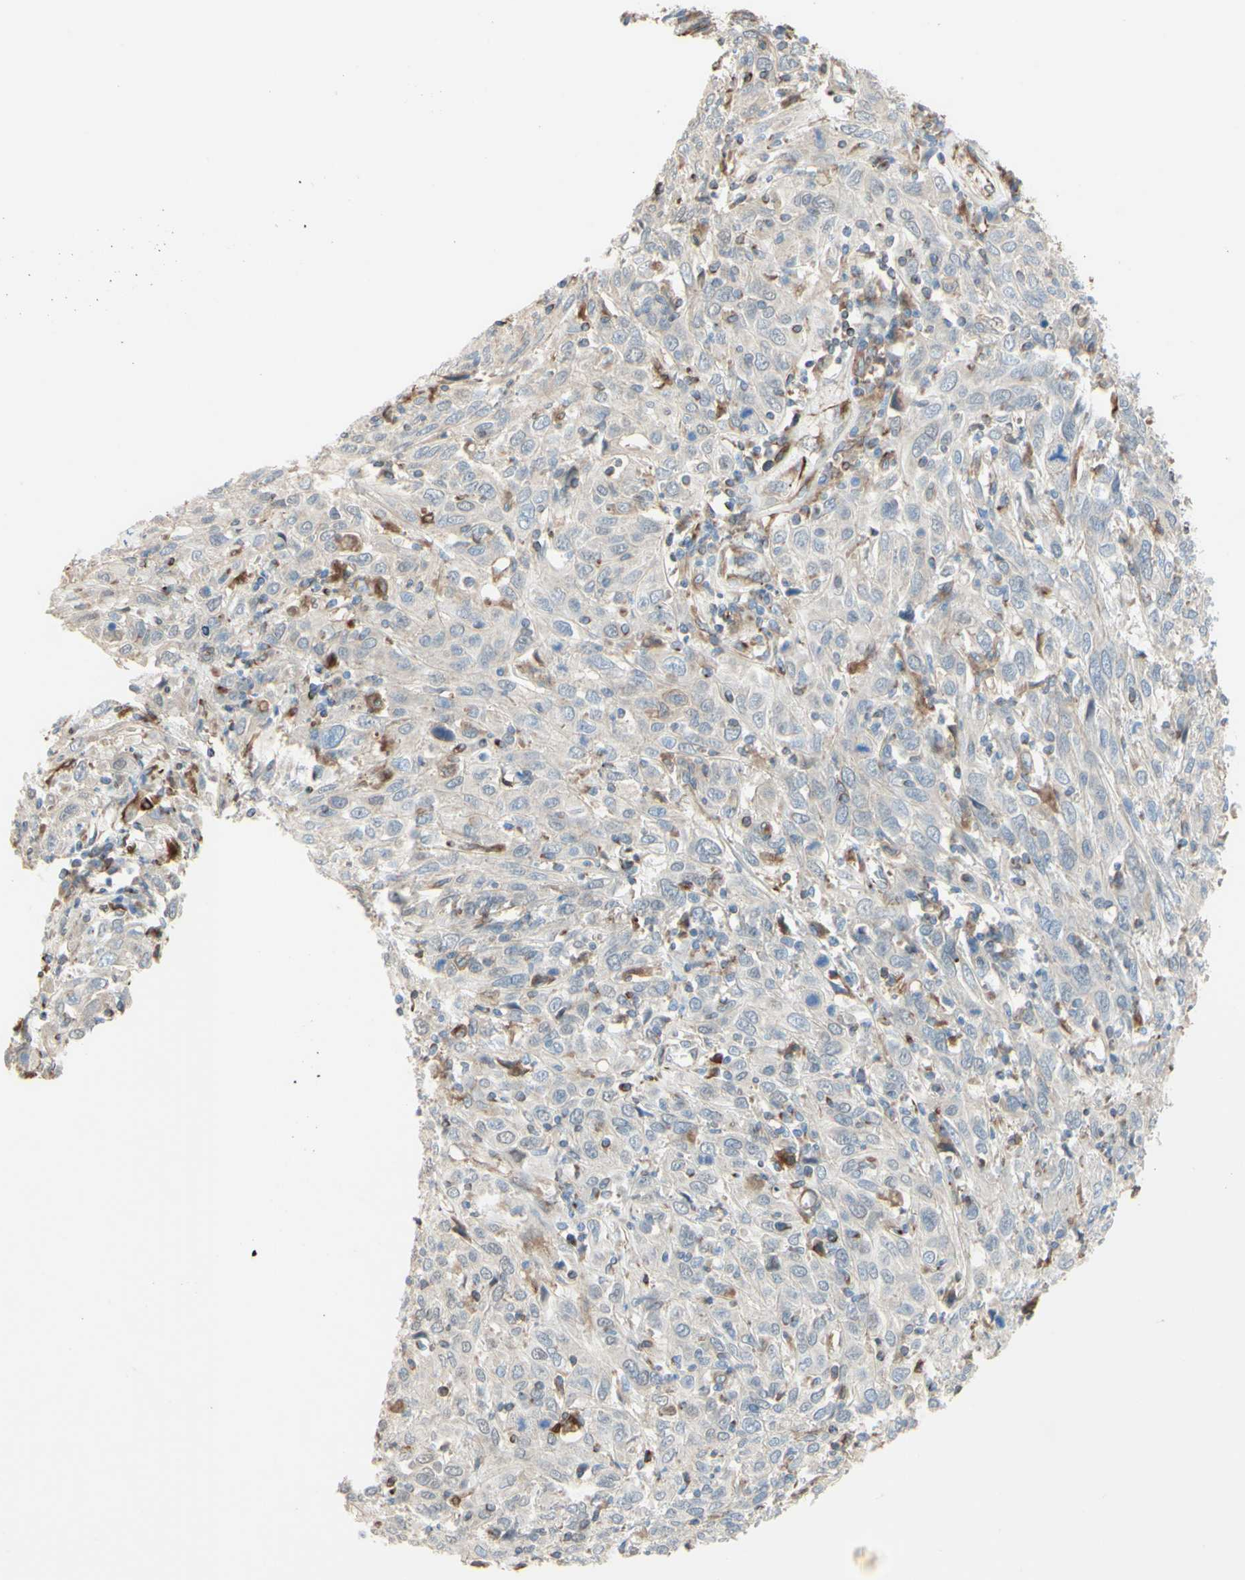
{"staining": {"intensity": "negative", "quantity": "none", "location": "none"}, "tissue": "cervical cancer", "cell_type": "Tumor cells", "image_type": "cancer", "snomed": [{"axis": "morphology", "description": "Squamous cell carcinoma, NOS"}, {"axis": "topography", "description": "Cervix"}], "caption": "Squamous cell carcinoma (cervical) was stained to show a protein in brown. There is no significant expression in tumor cells. The staining is performed using DAB (3,3'-diaminobenzidine) brown chromogen with nuclei counter-stained in using hematoxylin.", "gene": "ENDOD1", "patient": {"sex": "female", "age": 46}}